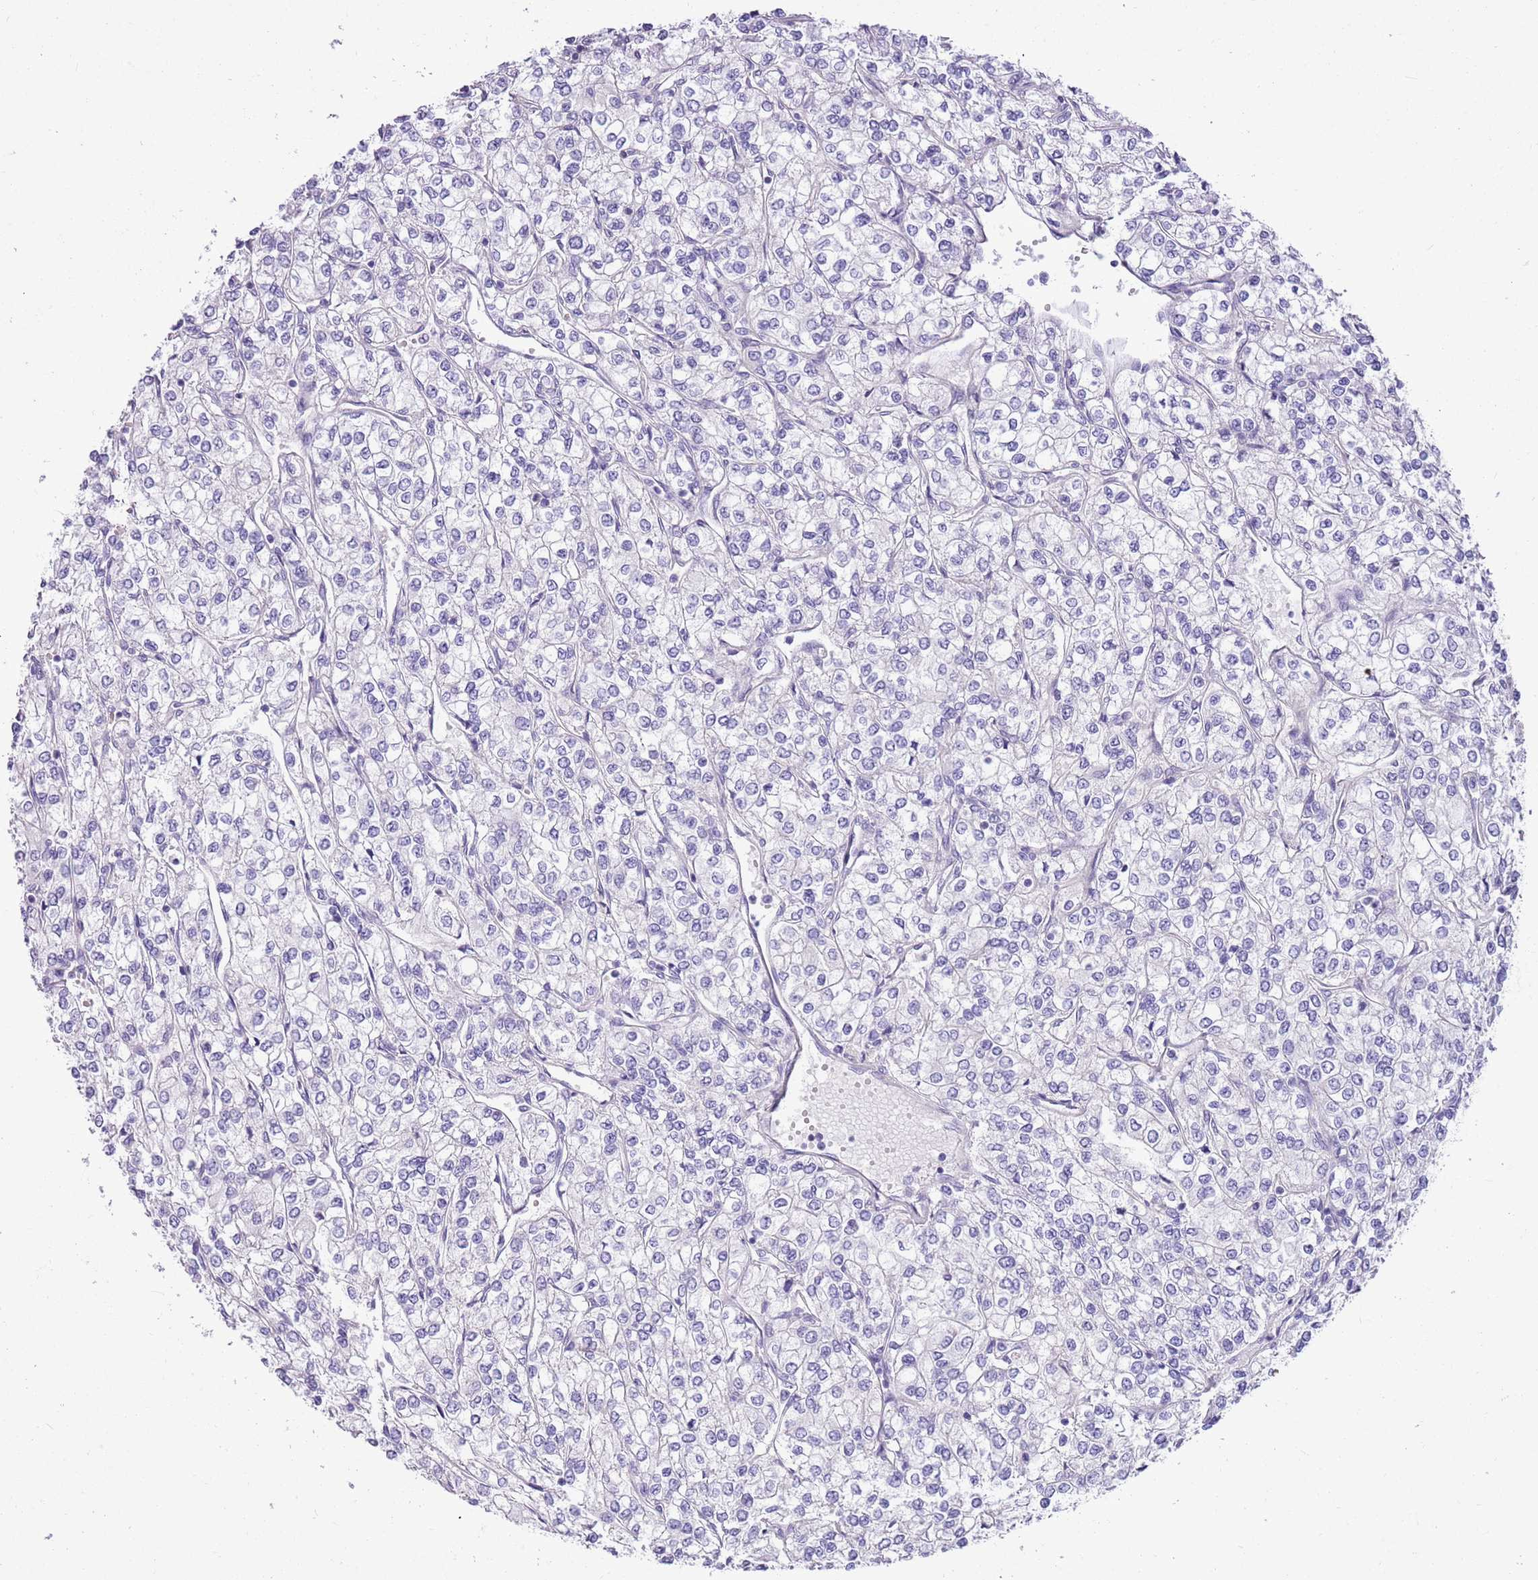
{"staining": {"intensity": "negative", "quantity": "none", "location": "none"}, "tissue": "renal cancer", "cell_type": "Tumor cells", "image_type": "cancer", "snomed": [{"axis": "morphology", "description": "Adenocarcinoma, NOS"}, {"axis": "topography", "description": "Kidney"}], "caption": "Immunohistochemistry micrograph of human renal cancer stained for a protein (brown), which shows no positivity in tumor cells. (Brightfield microscopy of DAB IHC at high magnification).", "gene": "PARP8", "patient": {"sex": "male", "age": 80}}